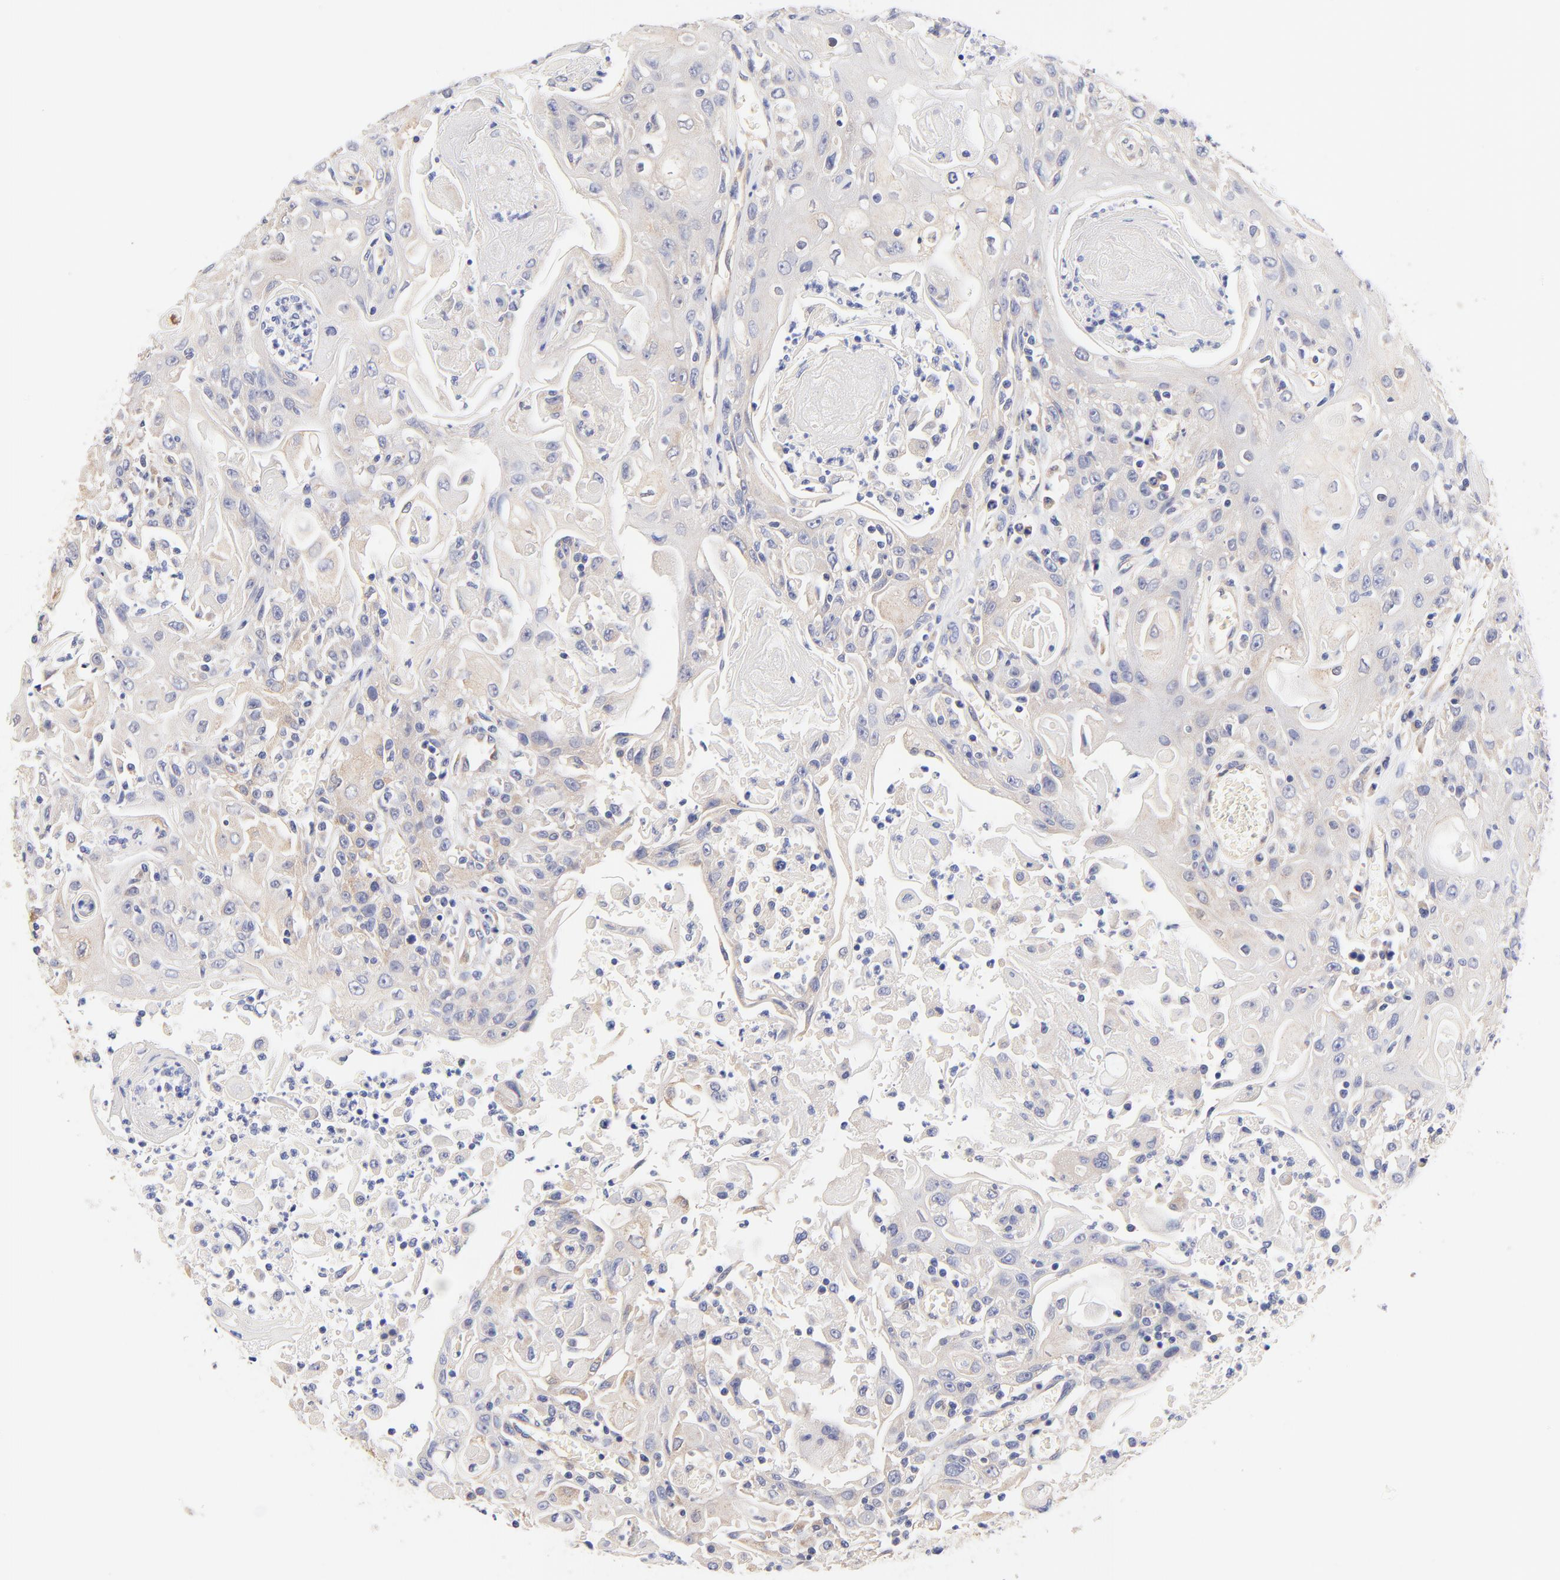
{"staining": {"intensity": "weak", "quantity": "25%-75%", "location": "cytoplasmic/membranous"}, "tissue": "head and neck cancer", "cell_type": "Tumor cells", "image_type": "cancer", "snomed": [{"axis": "morphology", "description": "Squamous cell carcinoma, NOS"}, {"axis": "topography", "description": "Oral tissue"}, {"axis": "topography", "description": "Head-Neck"}], "caption": "This is a histology image of IHC staining of squamous cell carcinoma (head and neck), which shows weak positivity in the cytoplasmic/membranous of tumor cells.", "gene": "TNFRSF13C", "patient": {"sex": "female", "age": 76}}